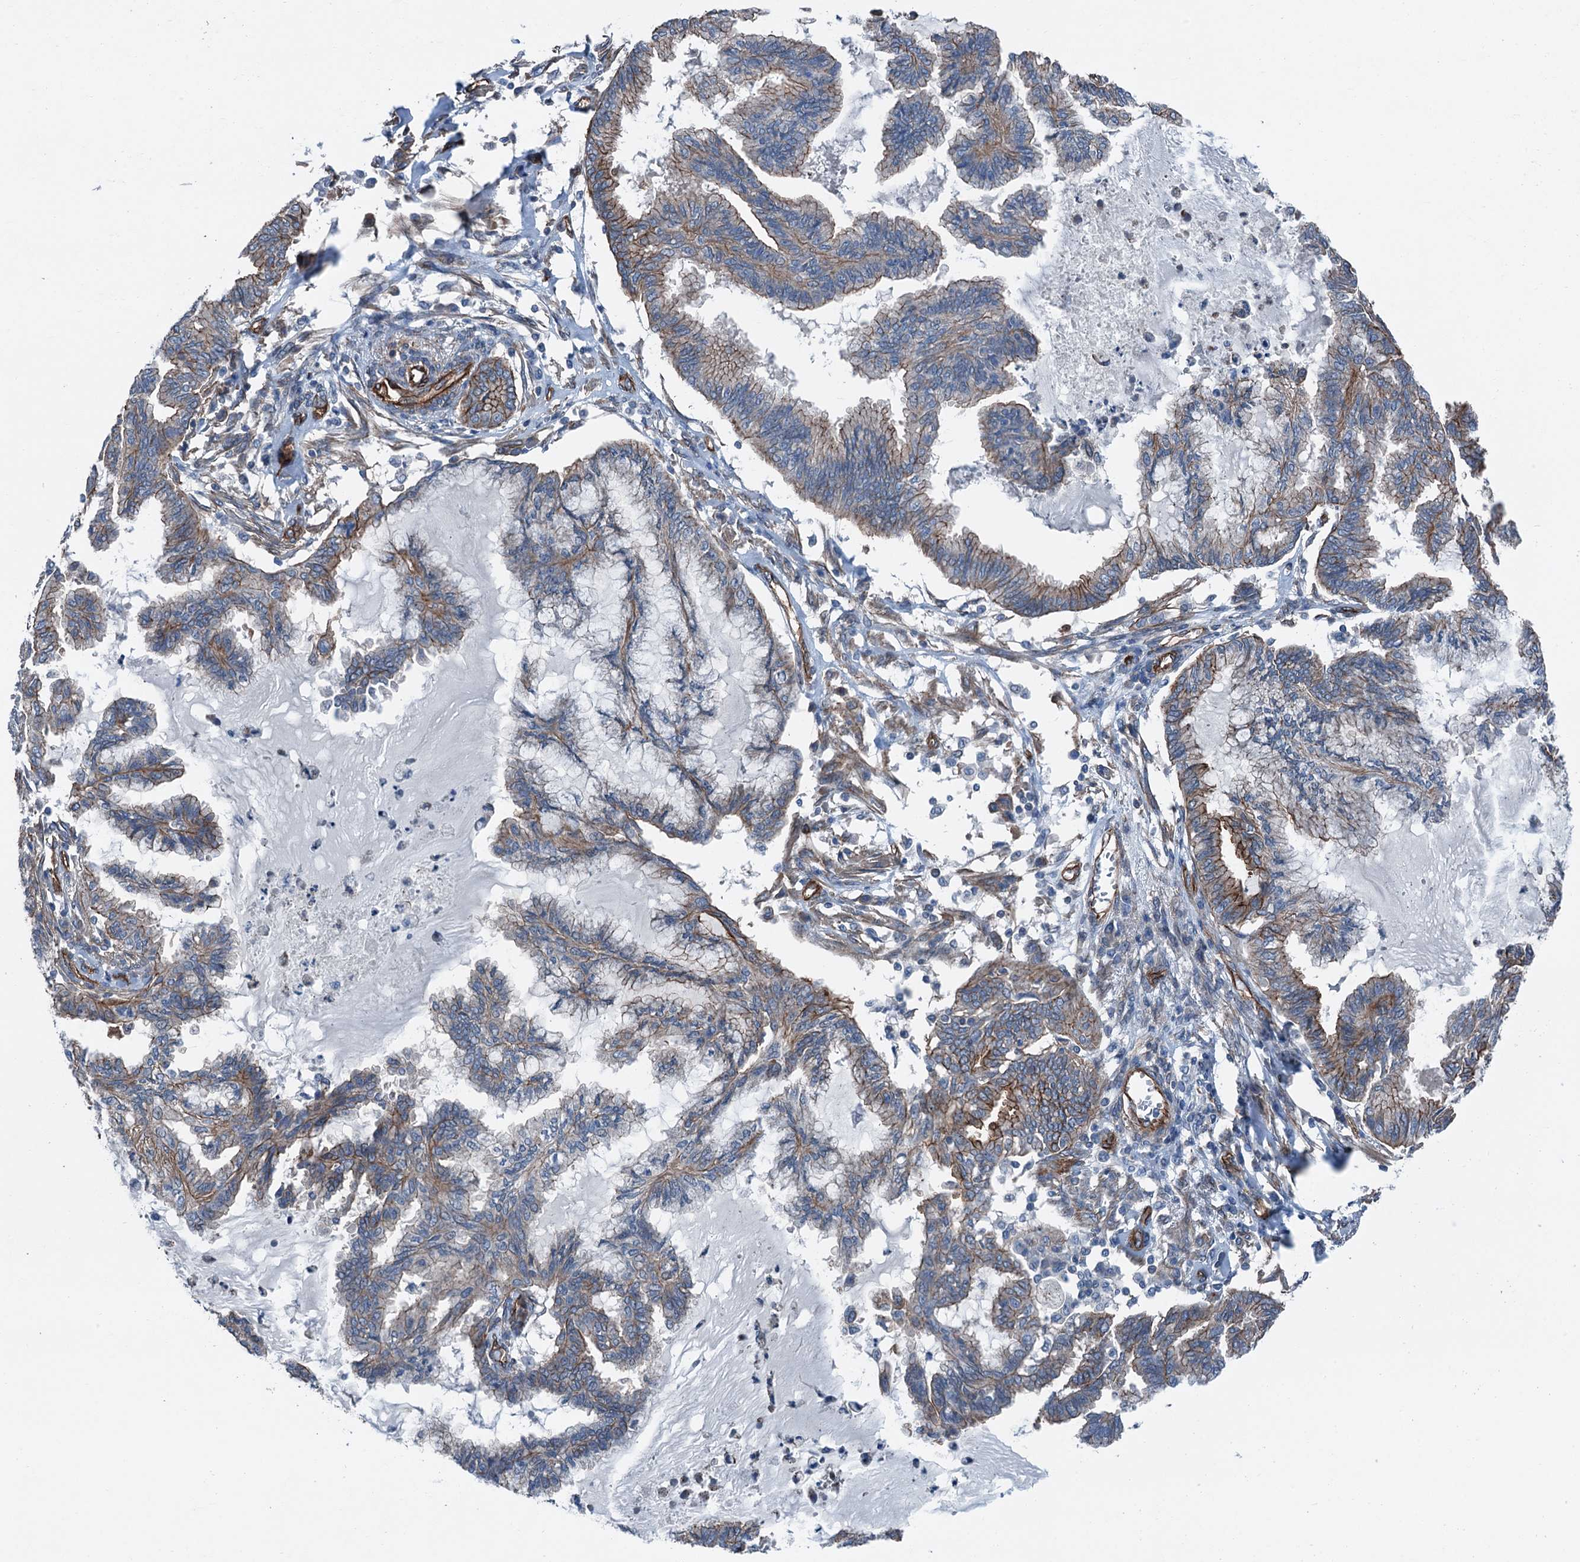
{"staining": {"intensity": "moderate", "quantity": "25%-75%", "location": "cytoplasmic/membranous"}, "tissue": "endometrial cancer", "cell_type": "Tumor cells", "image_type": "cancer", "snomed": [{"axis": "morphology", "description": "Adenocarcinoma, NOS"}, {"axis": "topography", "description": "Endometrium"}], "caption": "Immunohistochemical staining of human endometrial cancer (adenocarcinoma) displays moderate cytoplasmic/membranous protein expression in approximately 25%-75% of tumor cells.", "gene": "NMRAL1", "patient": {"sex": "female", "age": 86}}